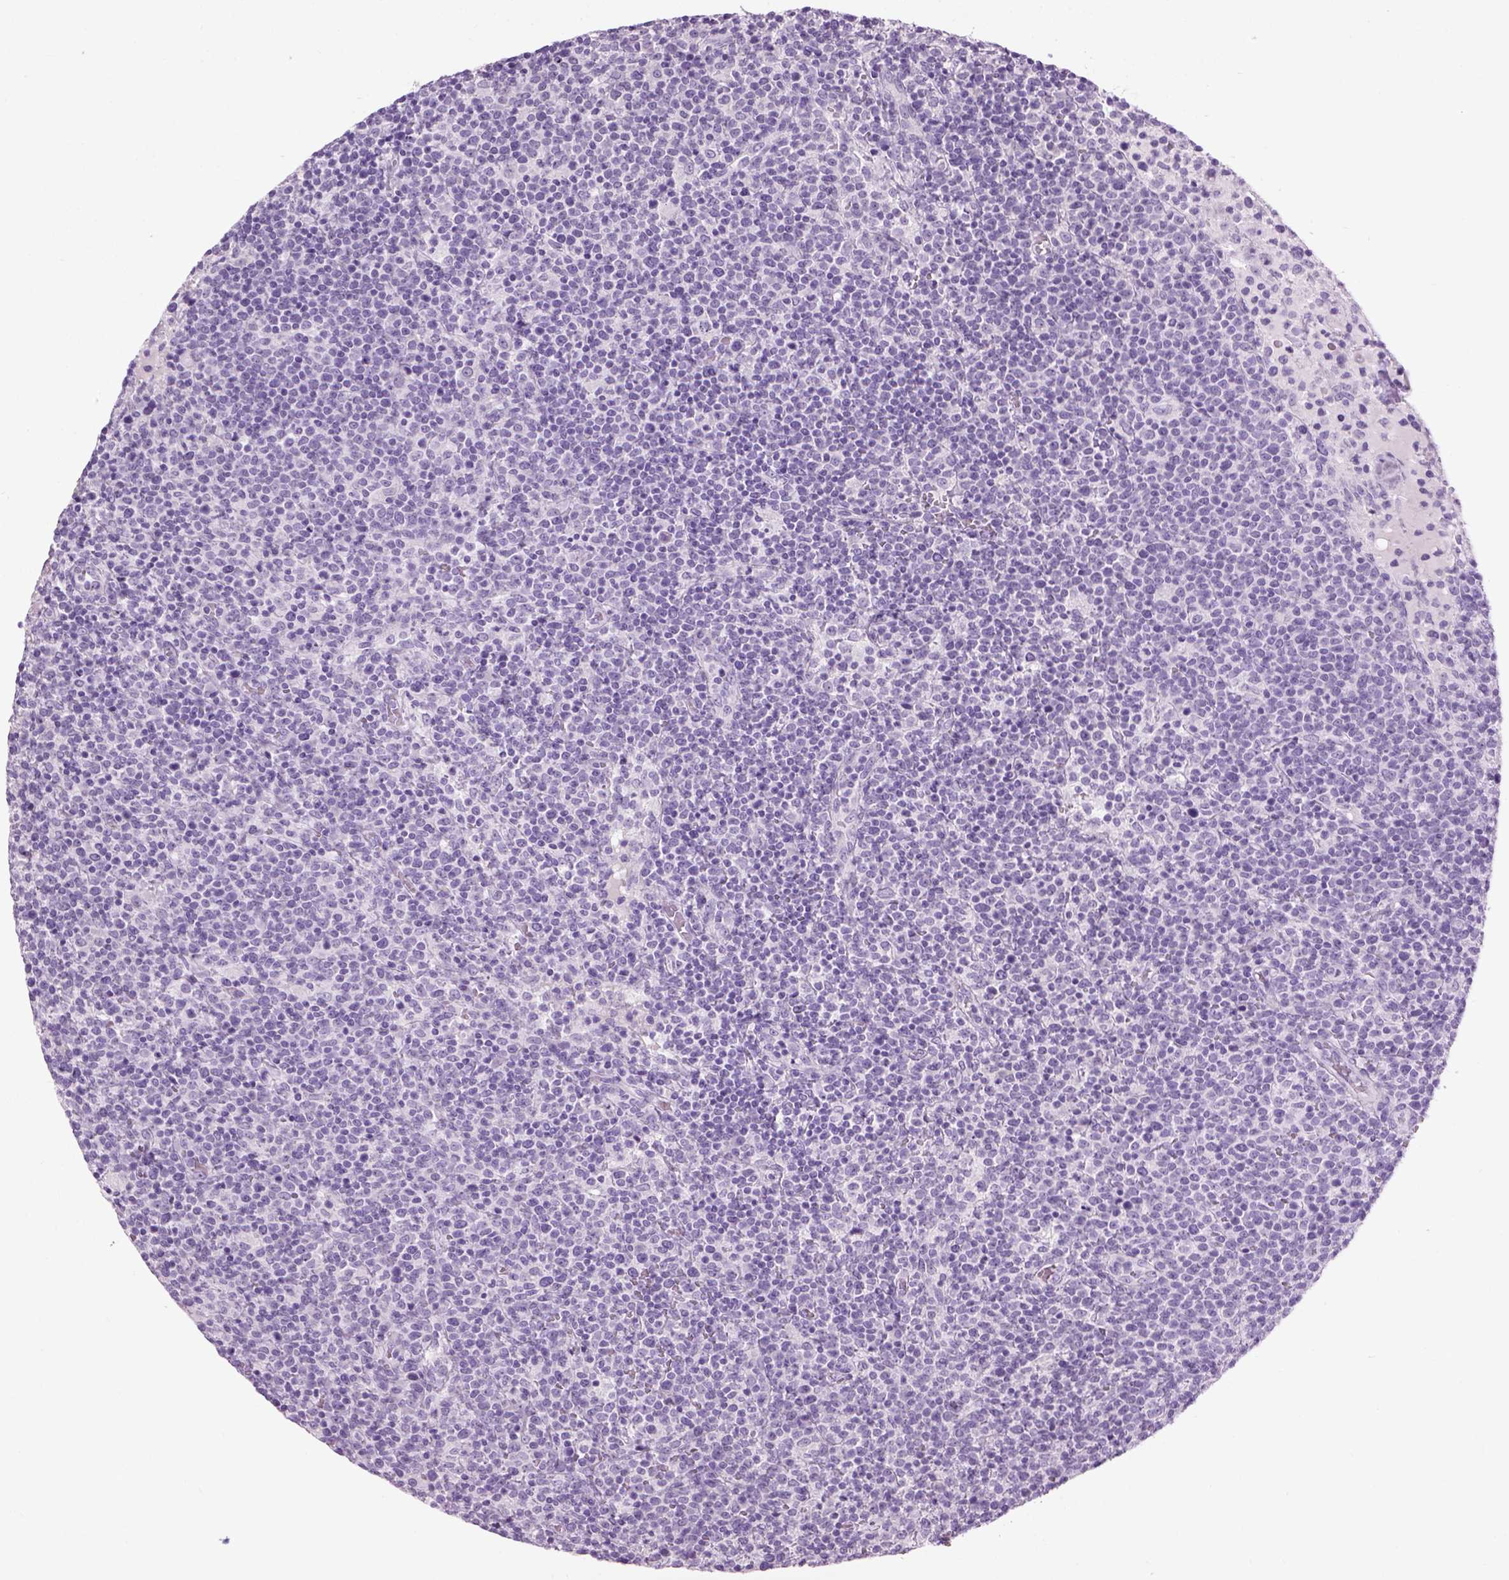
{"staining": {"intensity": "negative", "quantity": "none", "location": "none"}, "tissue": "lymphoma", "cell_type": "Tumor cells", "image_type": "cancer", "snomed": [{"axis": "morphology", "description": "Malignant lymphoma, non-Hodgkin's type, High grade"}, {"axis": "topography", "description": "Lymph node"}], "caption": "Image shows no protein staining in tumor cells of high-grade malignant lymphoma, non-Hodgkin's type tissue.", "gene": "GABRB2", "patient": {"sex": "male", "age": 61}}